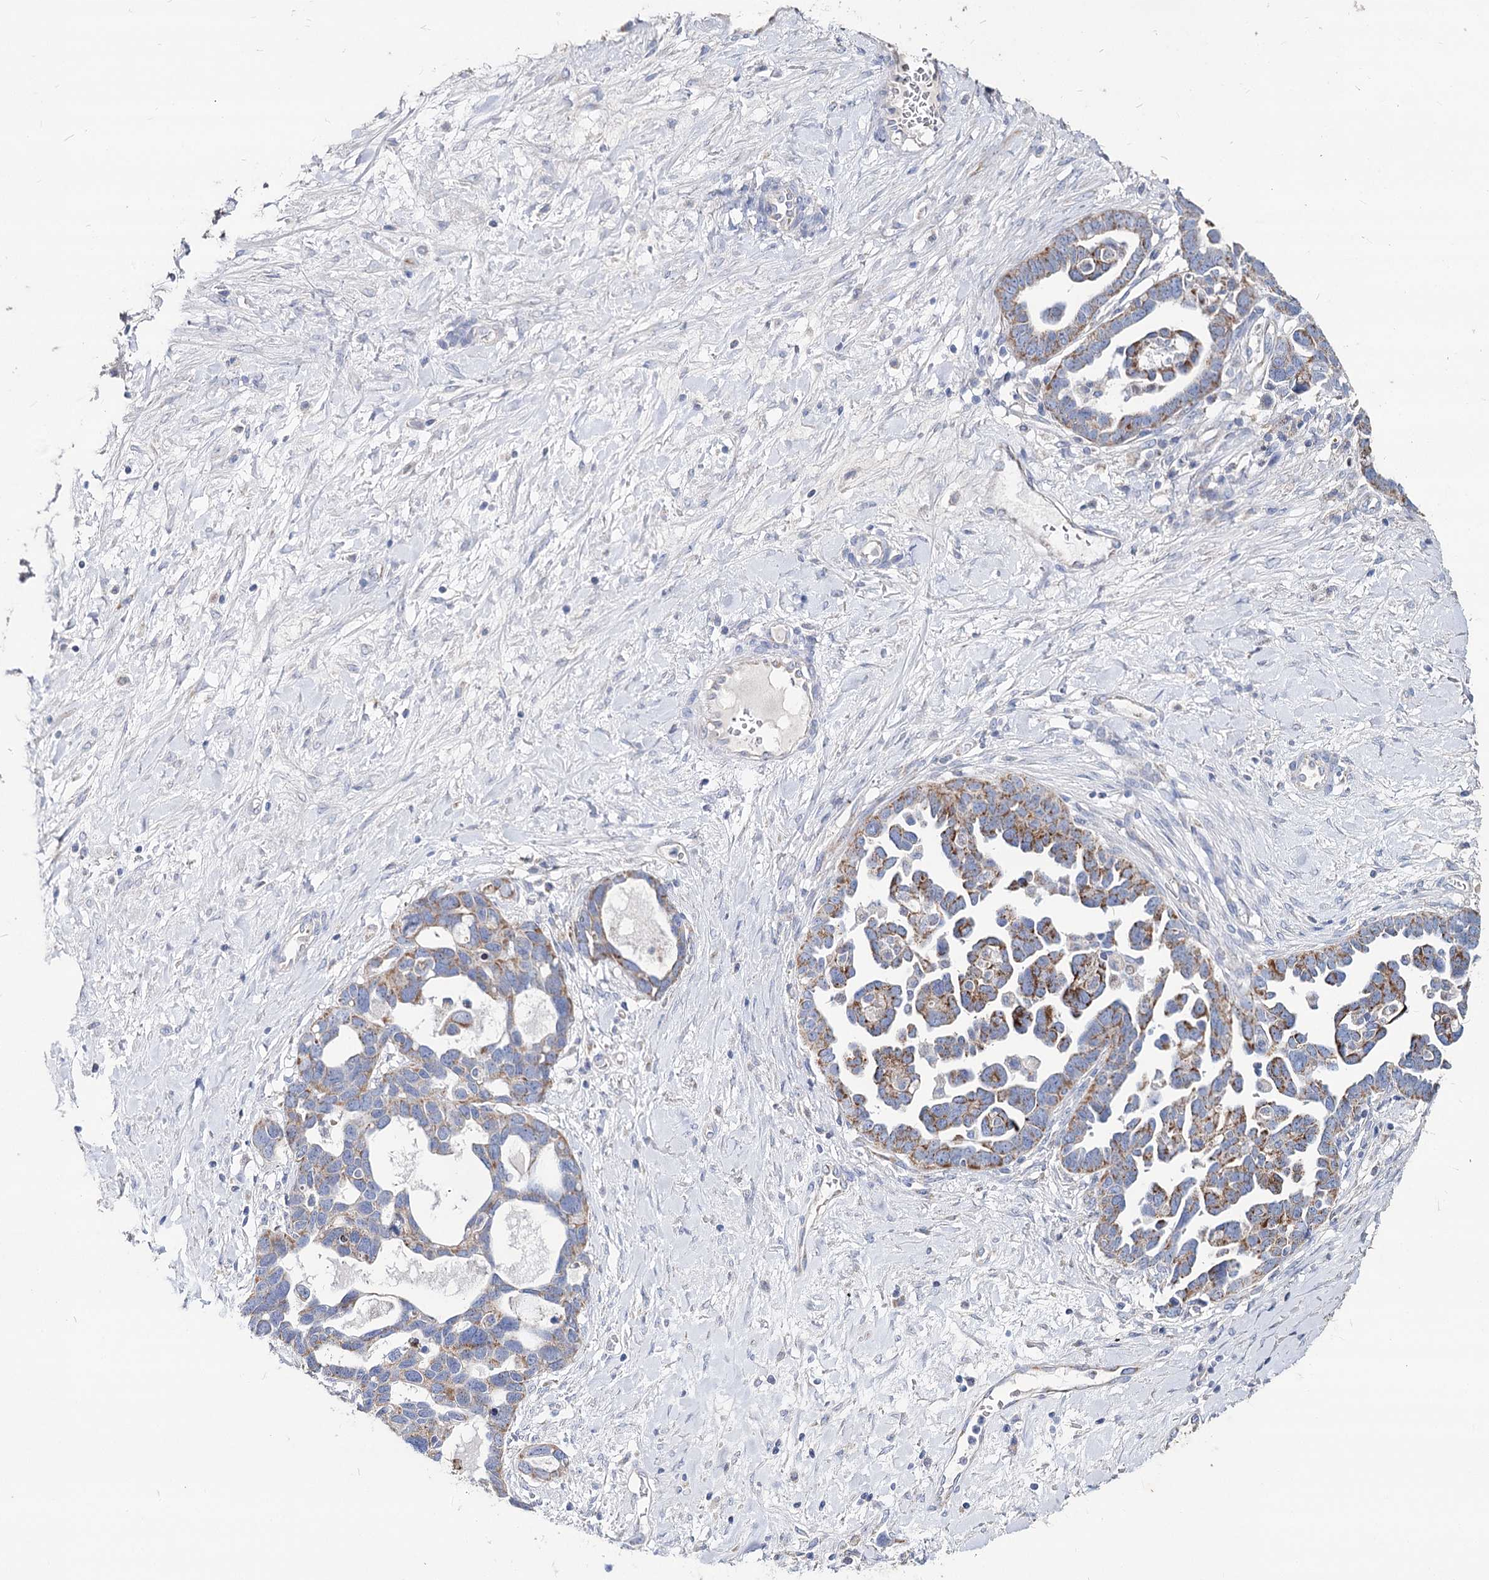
{"staining": {"intensity": "moderate", "quantity": ">75%", "location": "cytoplasmic/membranous"}, "tissue": "ovarian cancer", "cell_type": "Tumor cells", "image_type": "cancer", "snomed": [{"axis": "morphology", "description": "Cystadenocarcinoma, serous, NOS"}, {"axis": "topography", "description": "Ovary"}], "caption": "The photomicrograph exhibits immunohistochemical staining of serous cystadenocarcinoma (ovarian). There is moderate cytoplasmic/membranous staining is seen in approximately >75% of tumor cells. (DAB IHC, brown staining for protein, blue staining for nuclei).", "gene": "MCCC2", "patient": {"sex": "female", "age": 54}}